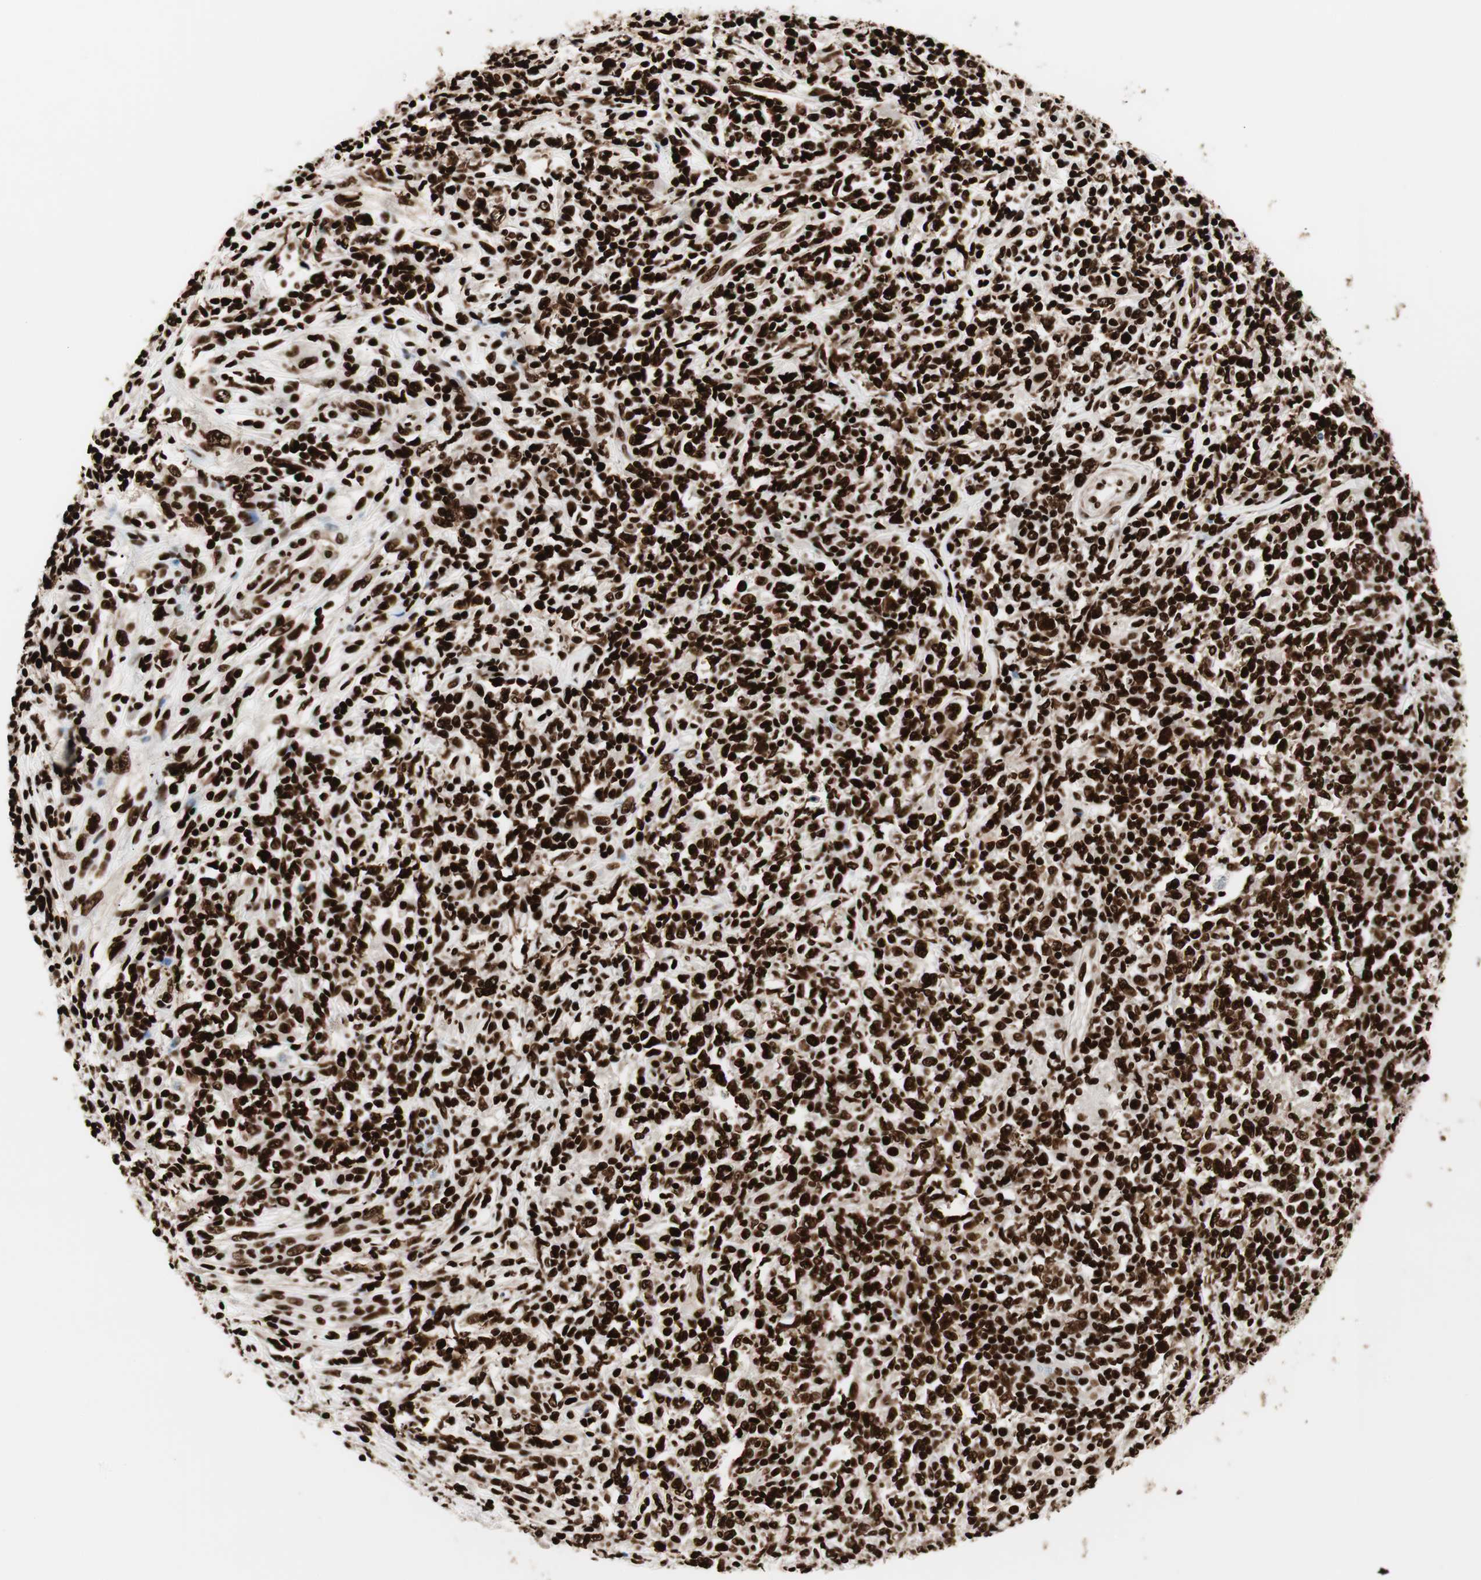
{"staining": {"intensity": "strong", "quantity": ">75%", "location": "nuclear"}, "tissue": "lymphoma", "cell_type": "Tumor cells", "image_type": "cancer", "snomed": [{"axis": "morphology", "description": "Malignant lymphoma, non-Hodgkin's type, High grade"}, {"axis": "topography", "description": "Lymph node"}], "caption": "Human lymphoma stained with a brown dye demonstrates strong nuclear positive staining in about >75% of tumor cells.", "gene": "MTA2", "patient": {"sex": "female", "age": 84}}